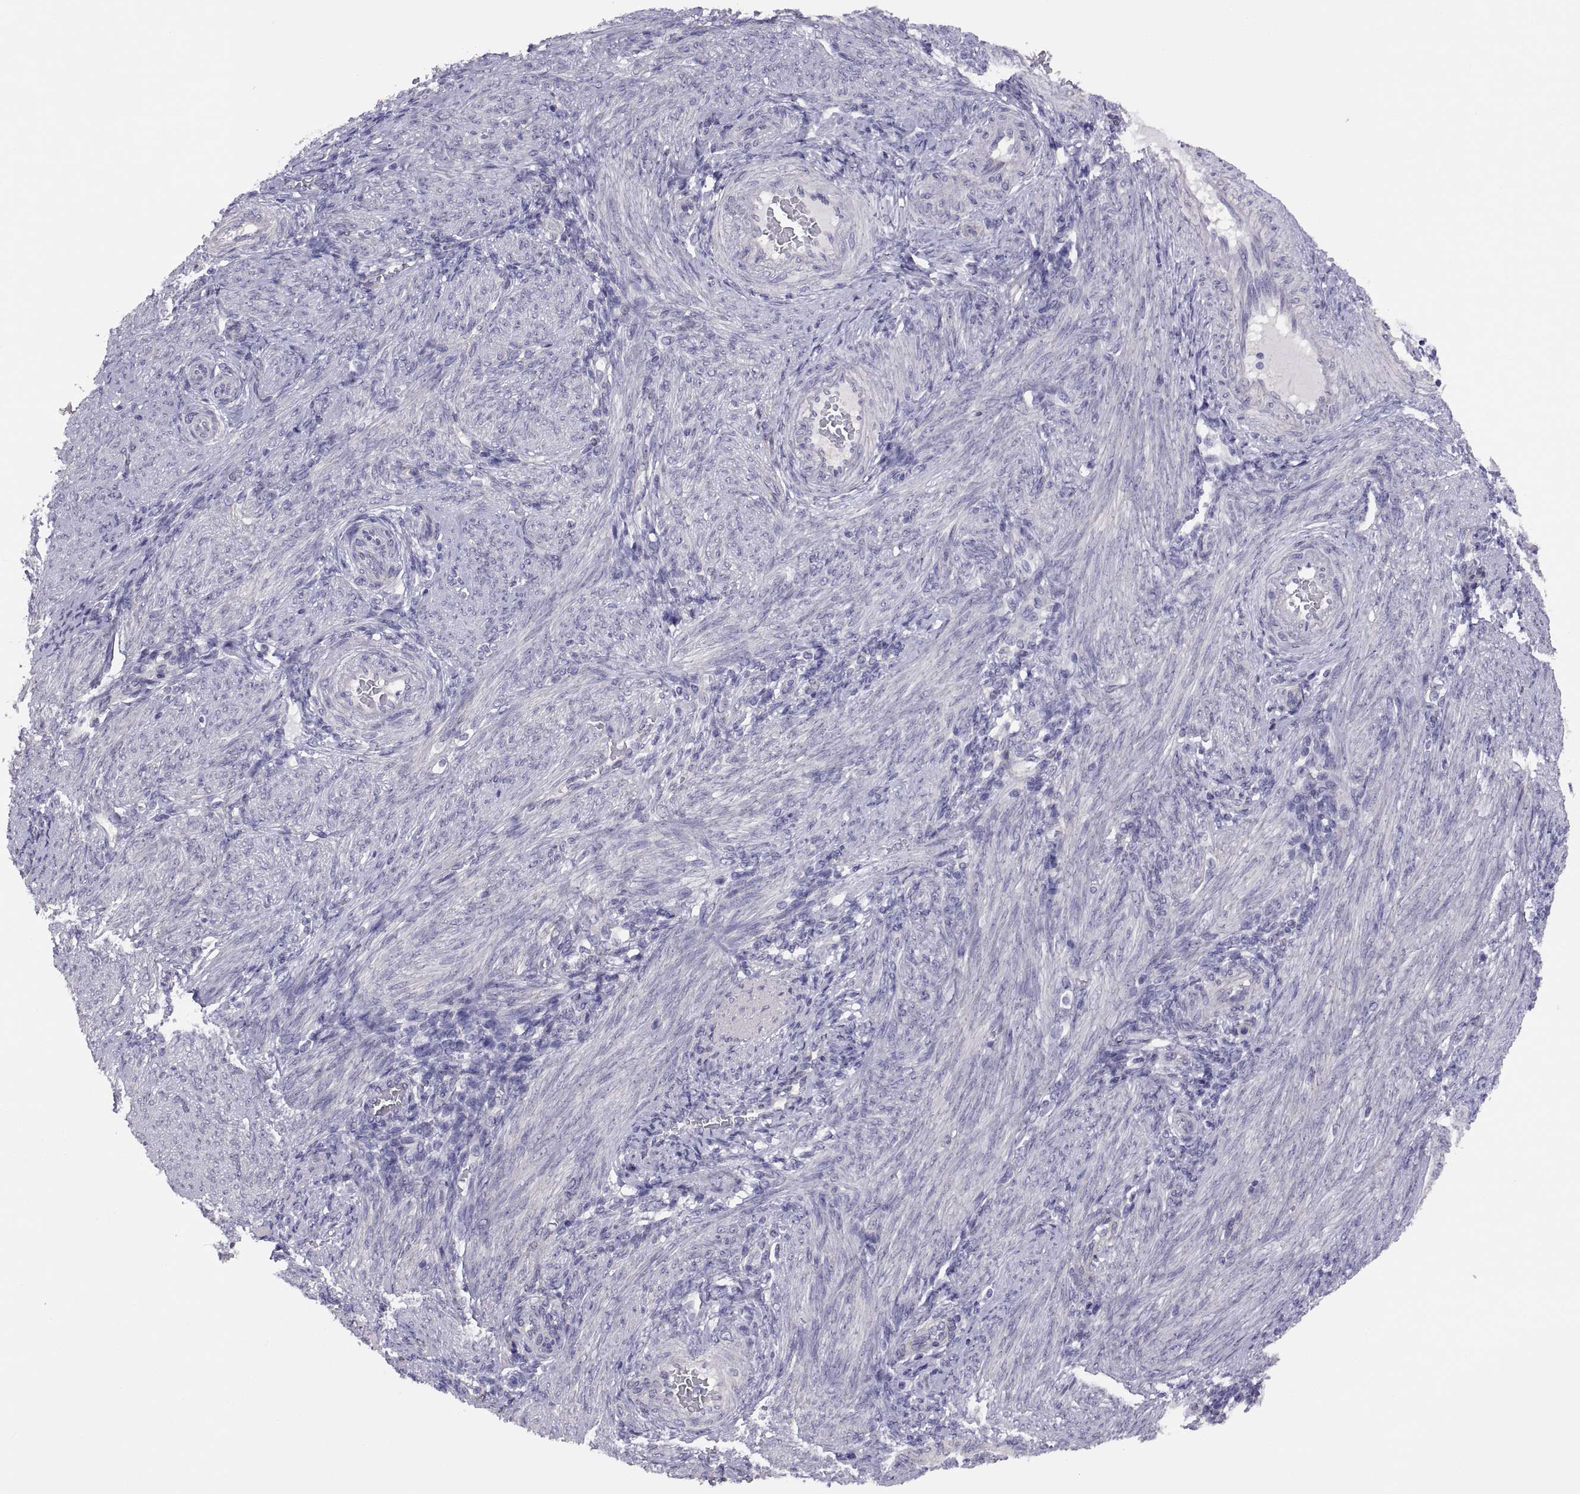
{"staining": {"intensity": "negative", "quantity": "none", "location": "none"}, "tissue": "endometrium", "cell_type": "Cells in endometrial stroma", "image_type": "normal", "snomed": [{"axis": "morphology", "description": "Normal tissue, NOS"}, {"axis": "topography", "description": "Endometrium"}], "caption": "Immunohistochemical staining of normal human endometrium displays no significant expression in cells in endometrial stroma.", "gene": "STRC", "patient": {"sex": "female", "age": 39}}